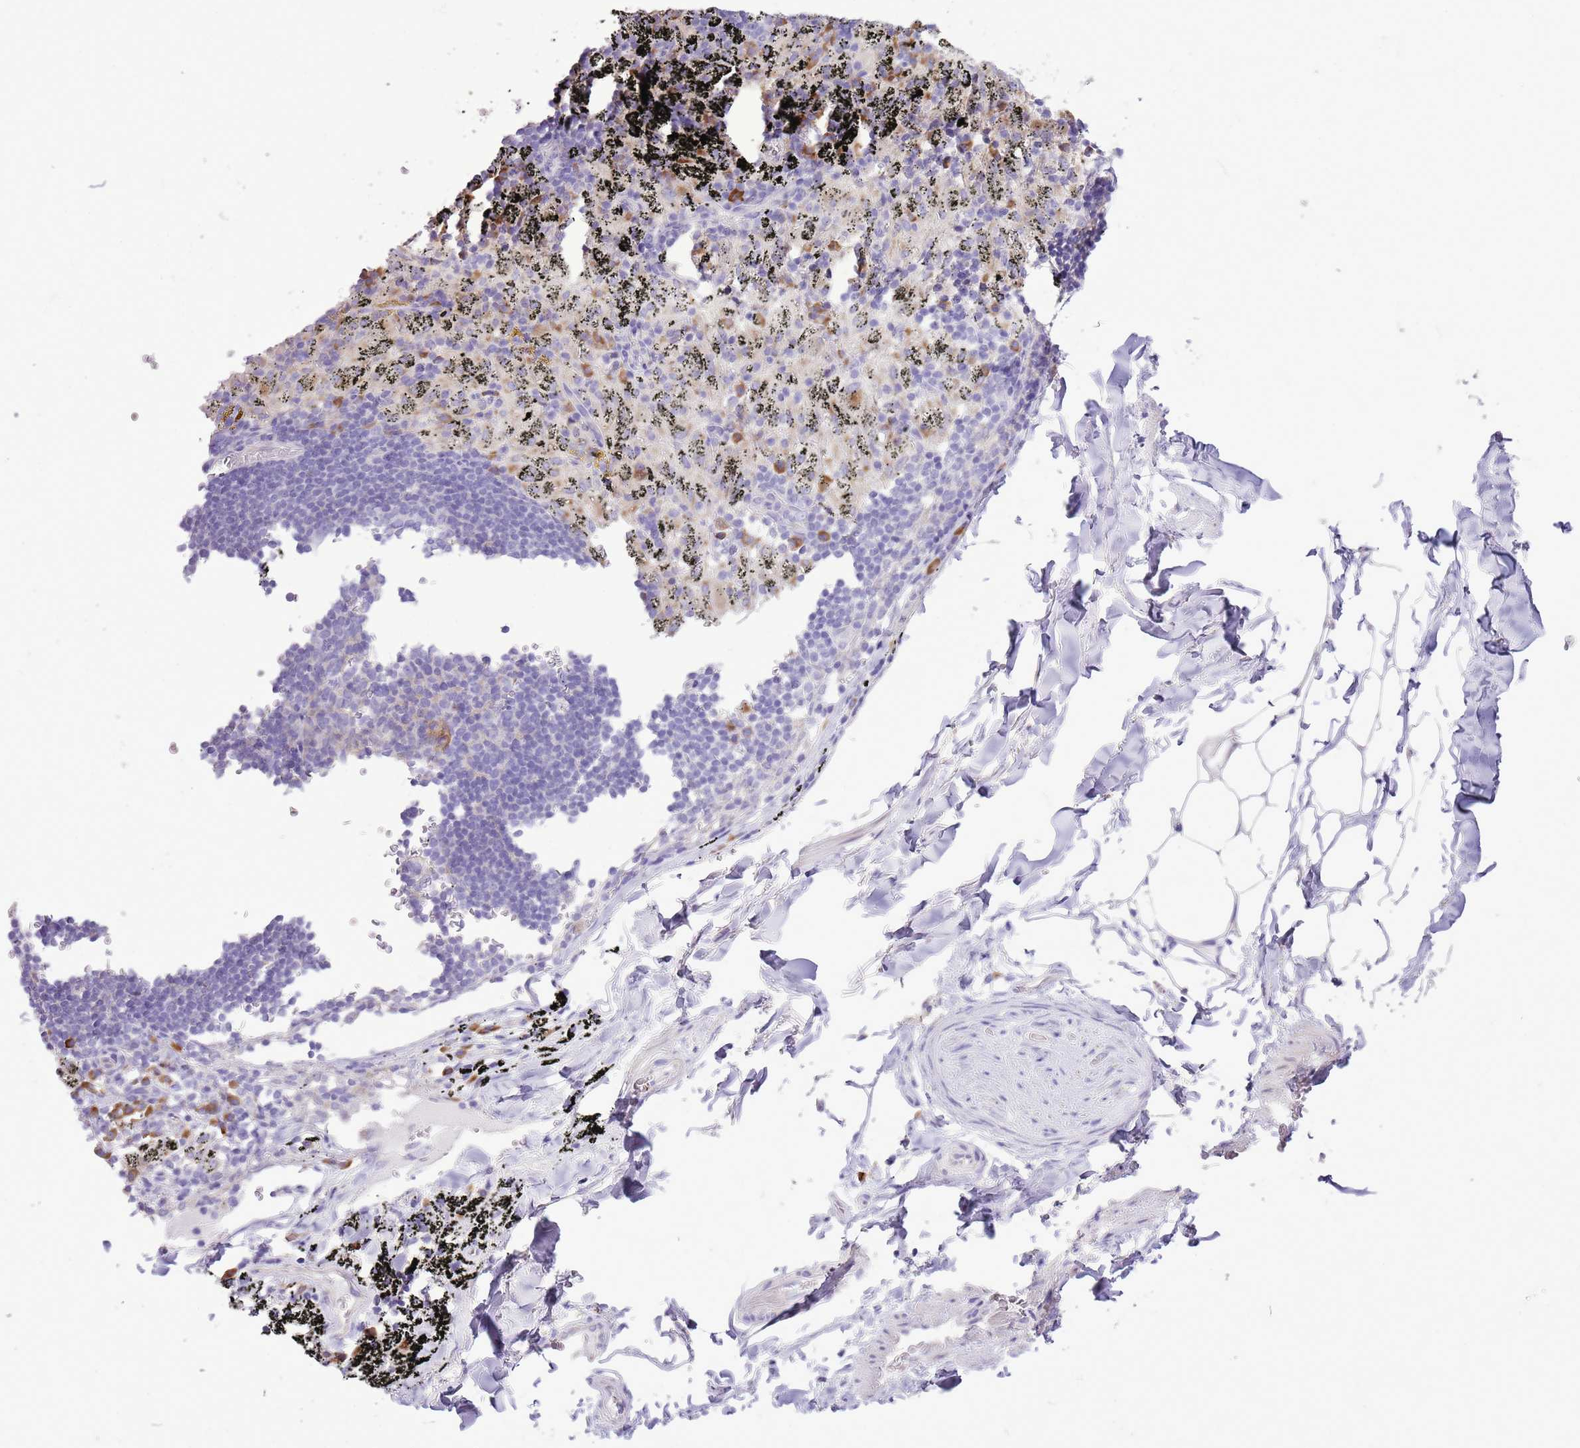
{"staining": {"intensity": "negative", "quantity": "none", "location": "none"}, "tissue": "adipose tissue", "cell_type": "Adipocytes", "image_type": "normal", "snomed": [{"axis": "morphology", "description": "Normal tissue, NOS"}, {"axis": "topography", "description": "Lymph node"}, {"axis": "topography", "description": "Bronchus"}], "caption": "Adipose tissue stained for a protein using immunohistochemistry demonstrates no positivity adipocytes.", "gene": "AAR2", "patient": {"sex": "male", "age": 63}}